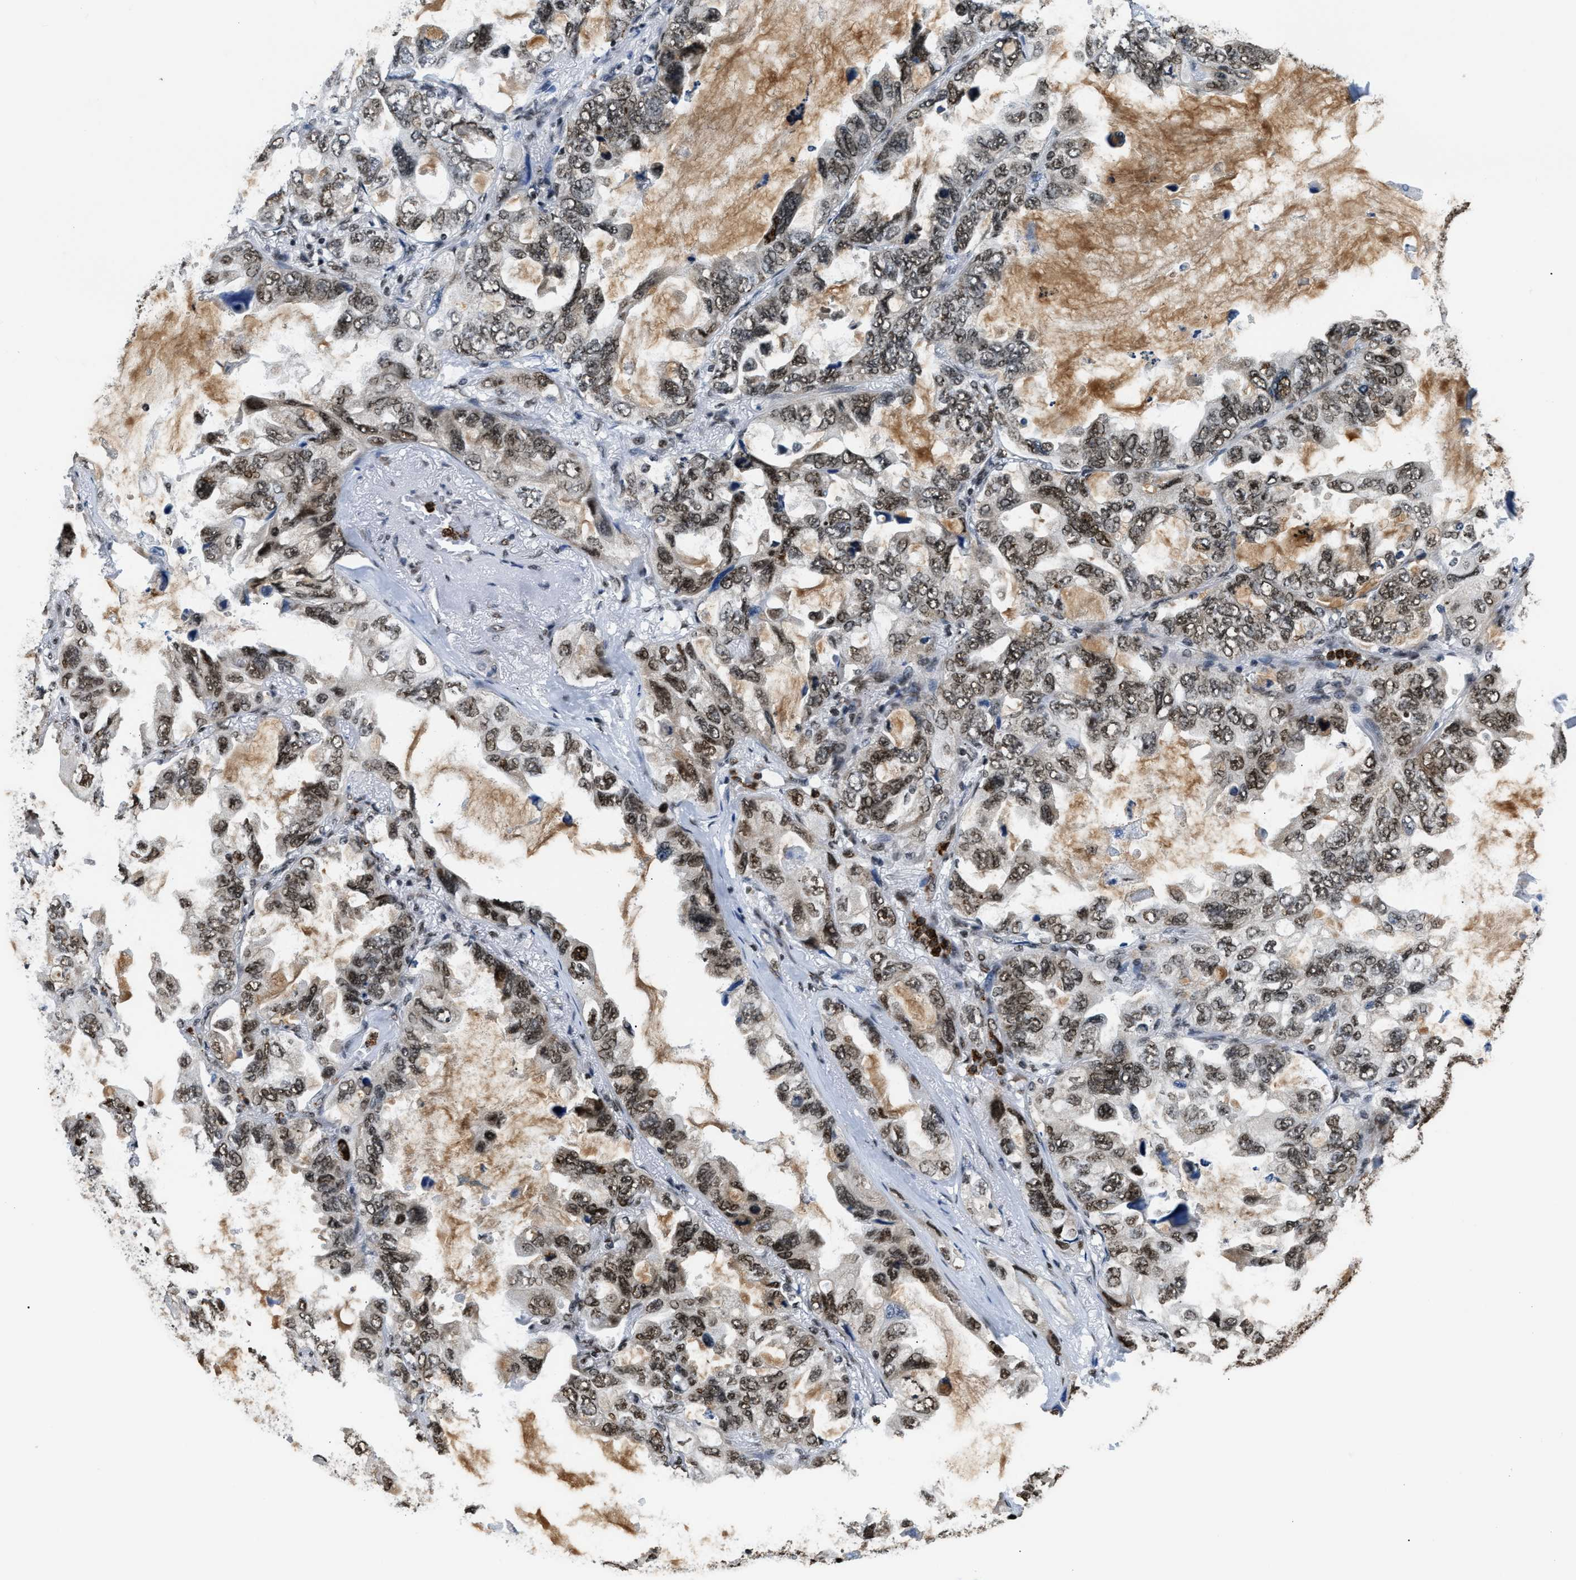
{"staining": {"intensity": "moderate", "quantity": ">75%", "location": "nuclear"}, "tissue": "lung cancer", "cell_type": "Tumor cells", "image_type": "cancer", "snomed": [{"axis": "morphology", "description": "Squamous cell carcinoma, NOS"}, {"axis": "topography", "description": "Lung"}], "caption": "Moderate nuclear expression is appreciated in approximately >75% of tumor cells in lung cancer.", "gene": "CCNDBP1", "patient": {"sex": "female", "age": 73}}